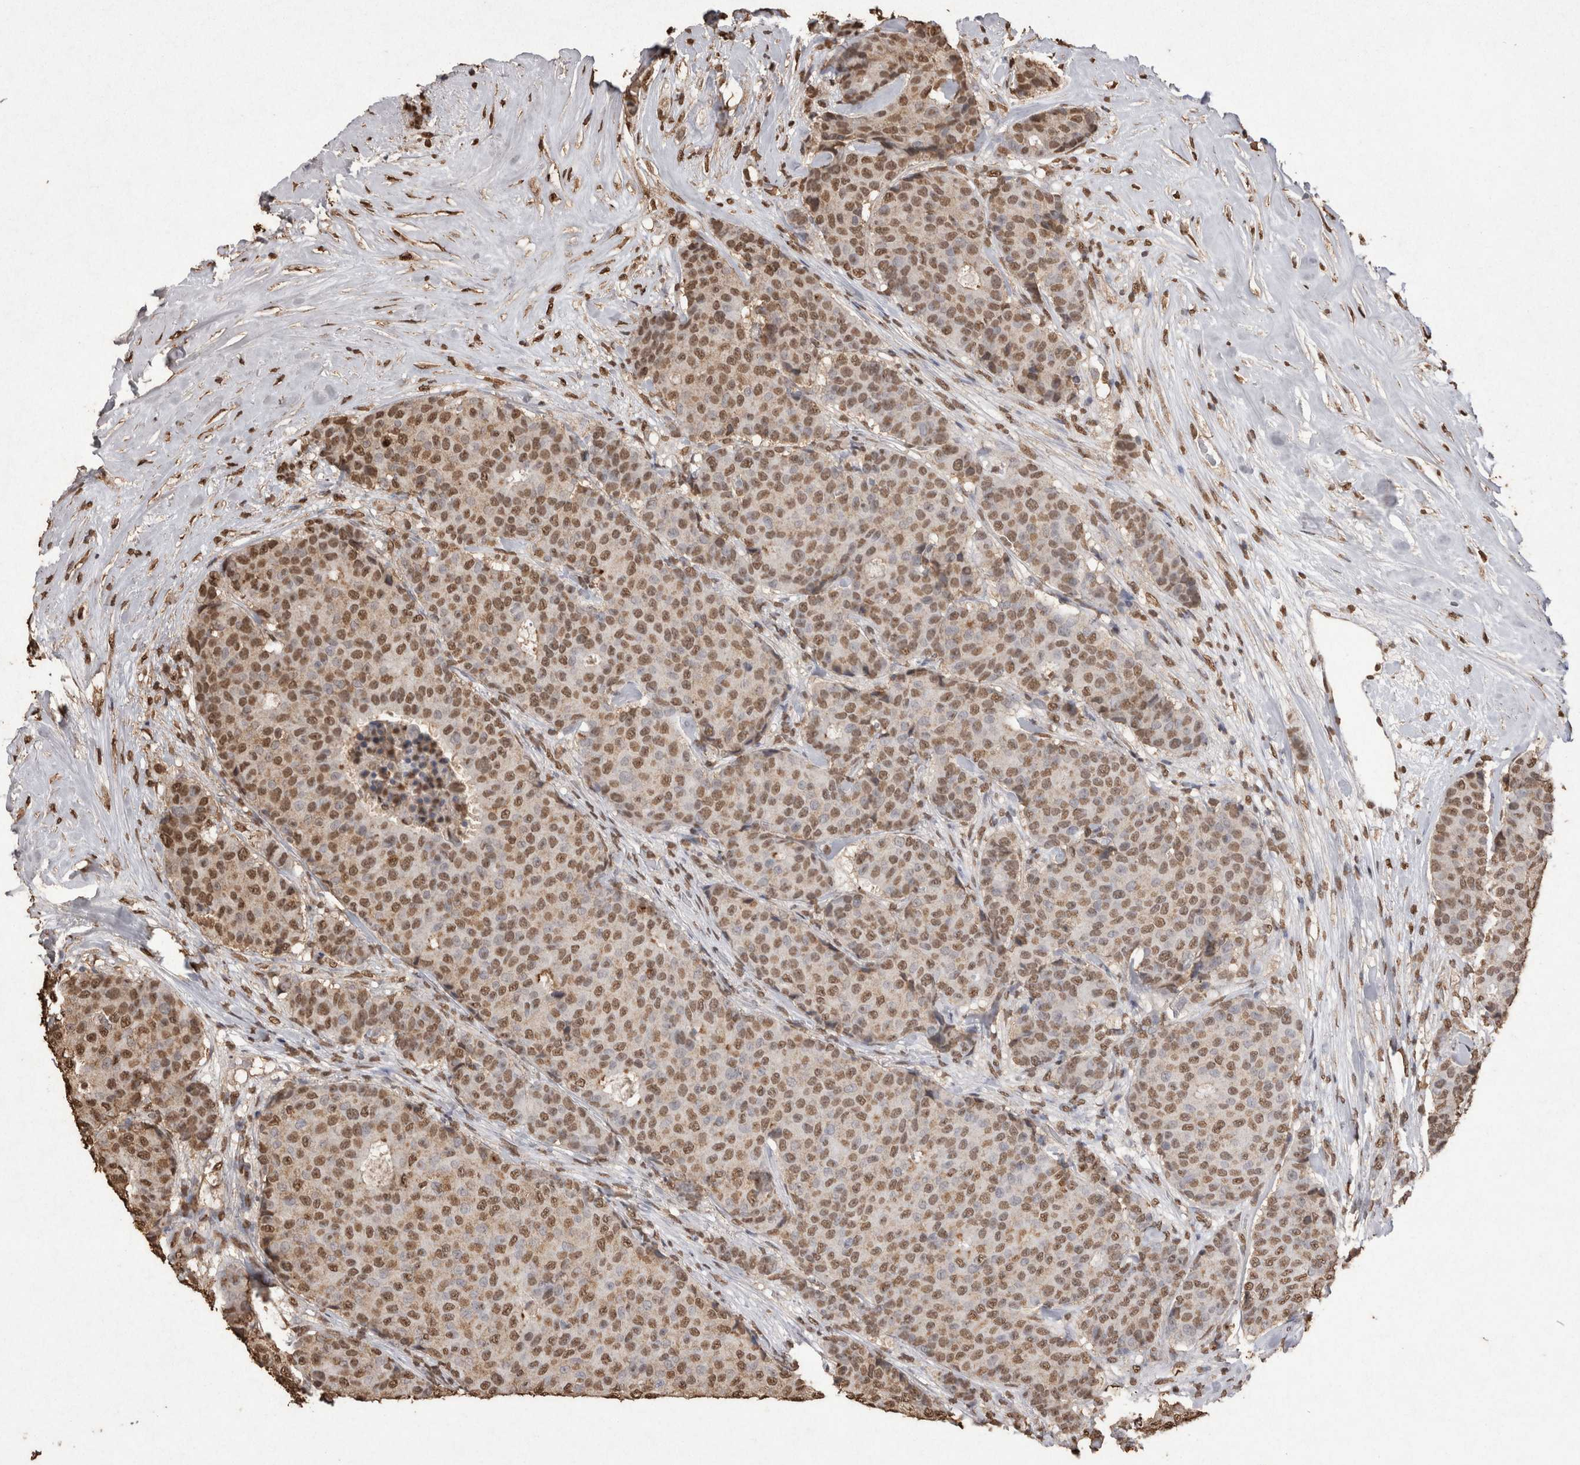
{"staining": {"intensity": "moderate", "quantity": ">75%", "location": "nuclear"}, "tissue": "breast cancer", "cell_type": "Tumor cells", "image_type": "cancer", "snomed": [{"axis": "morphology", "description": "Duct carcinoma"}, {"axis": "topography", "description": "Breast"}], "caption": "Breast cancer tissue exhibits moderate nuclear expression in about >75% of tumor cells, visualized by immunohistochemistry.", "gene": "POU5F1", "patient": {"sex": "female", "age": 75}}